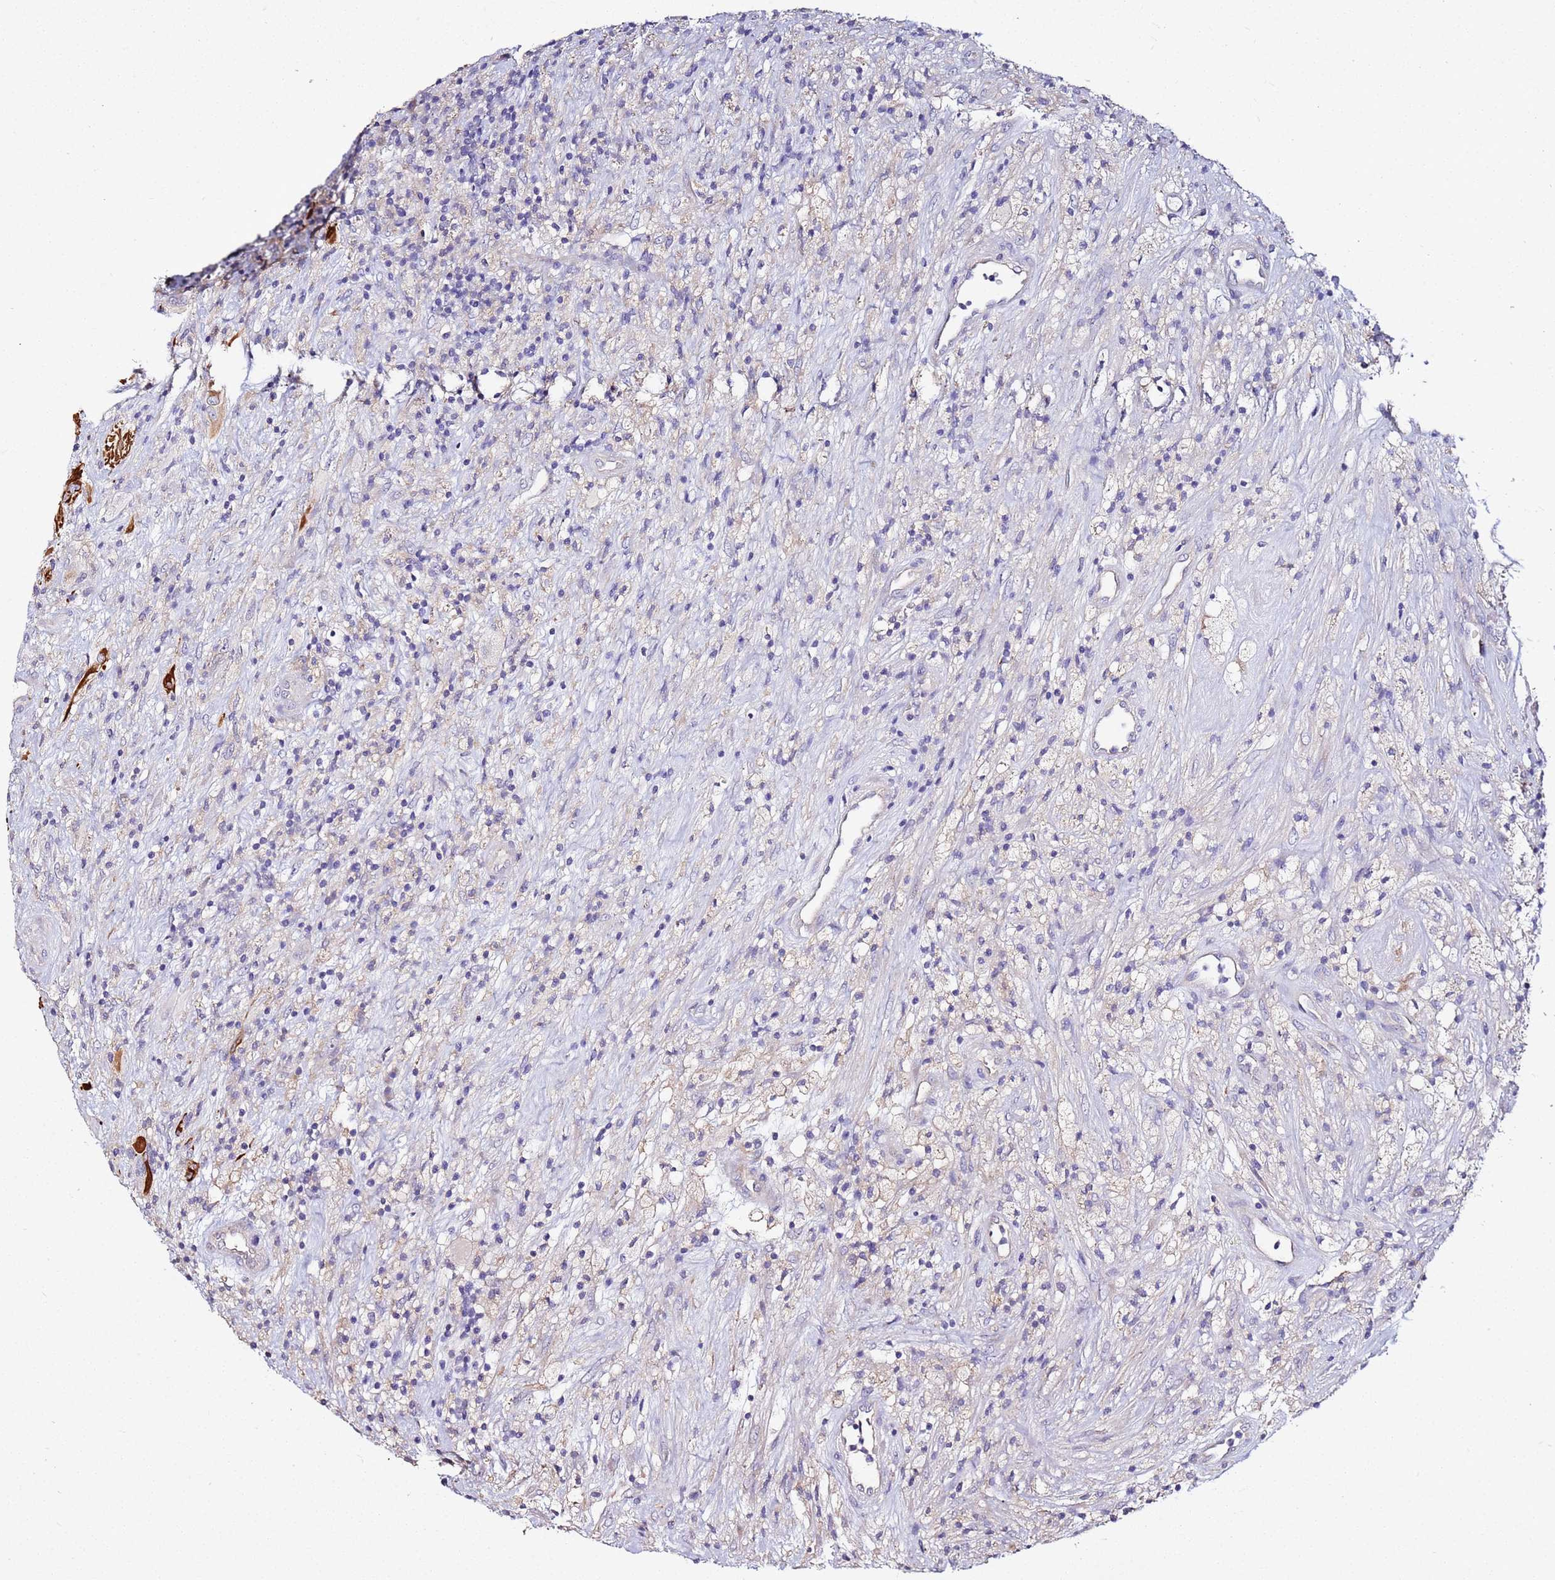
{"staining": {"intensity": "negative", "quantity": "none", "location": "none"}, "tissue": "glioma", "cell_type": "Tumor cells", "image_type": "cancer", "snomed": [{"axis": "morphology", "description": "Glioma, malignant, High grade"}, {"axis": "topography", "description": "Brain"}], "caption": "Immunohistochemistry of malignant glioma (high-grade) demonstrates no expression in tumor cells.", "gene": "SRRM5", "patient": {"sex": "male", "age": 69}}